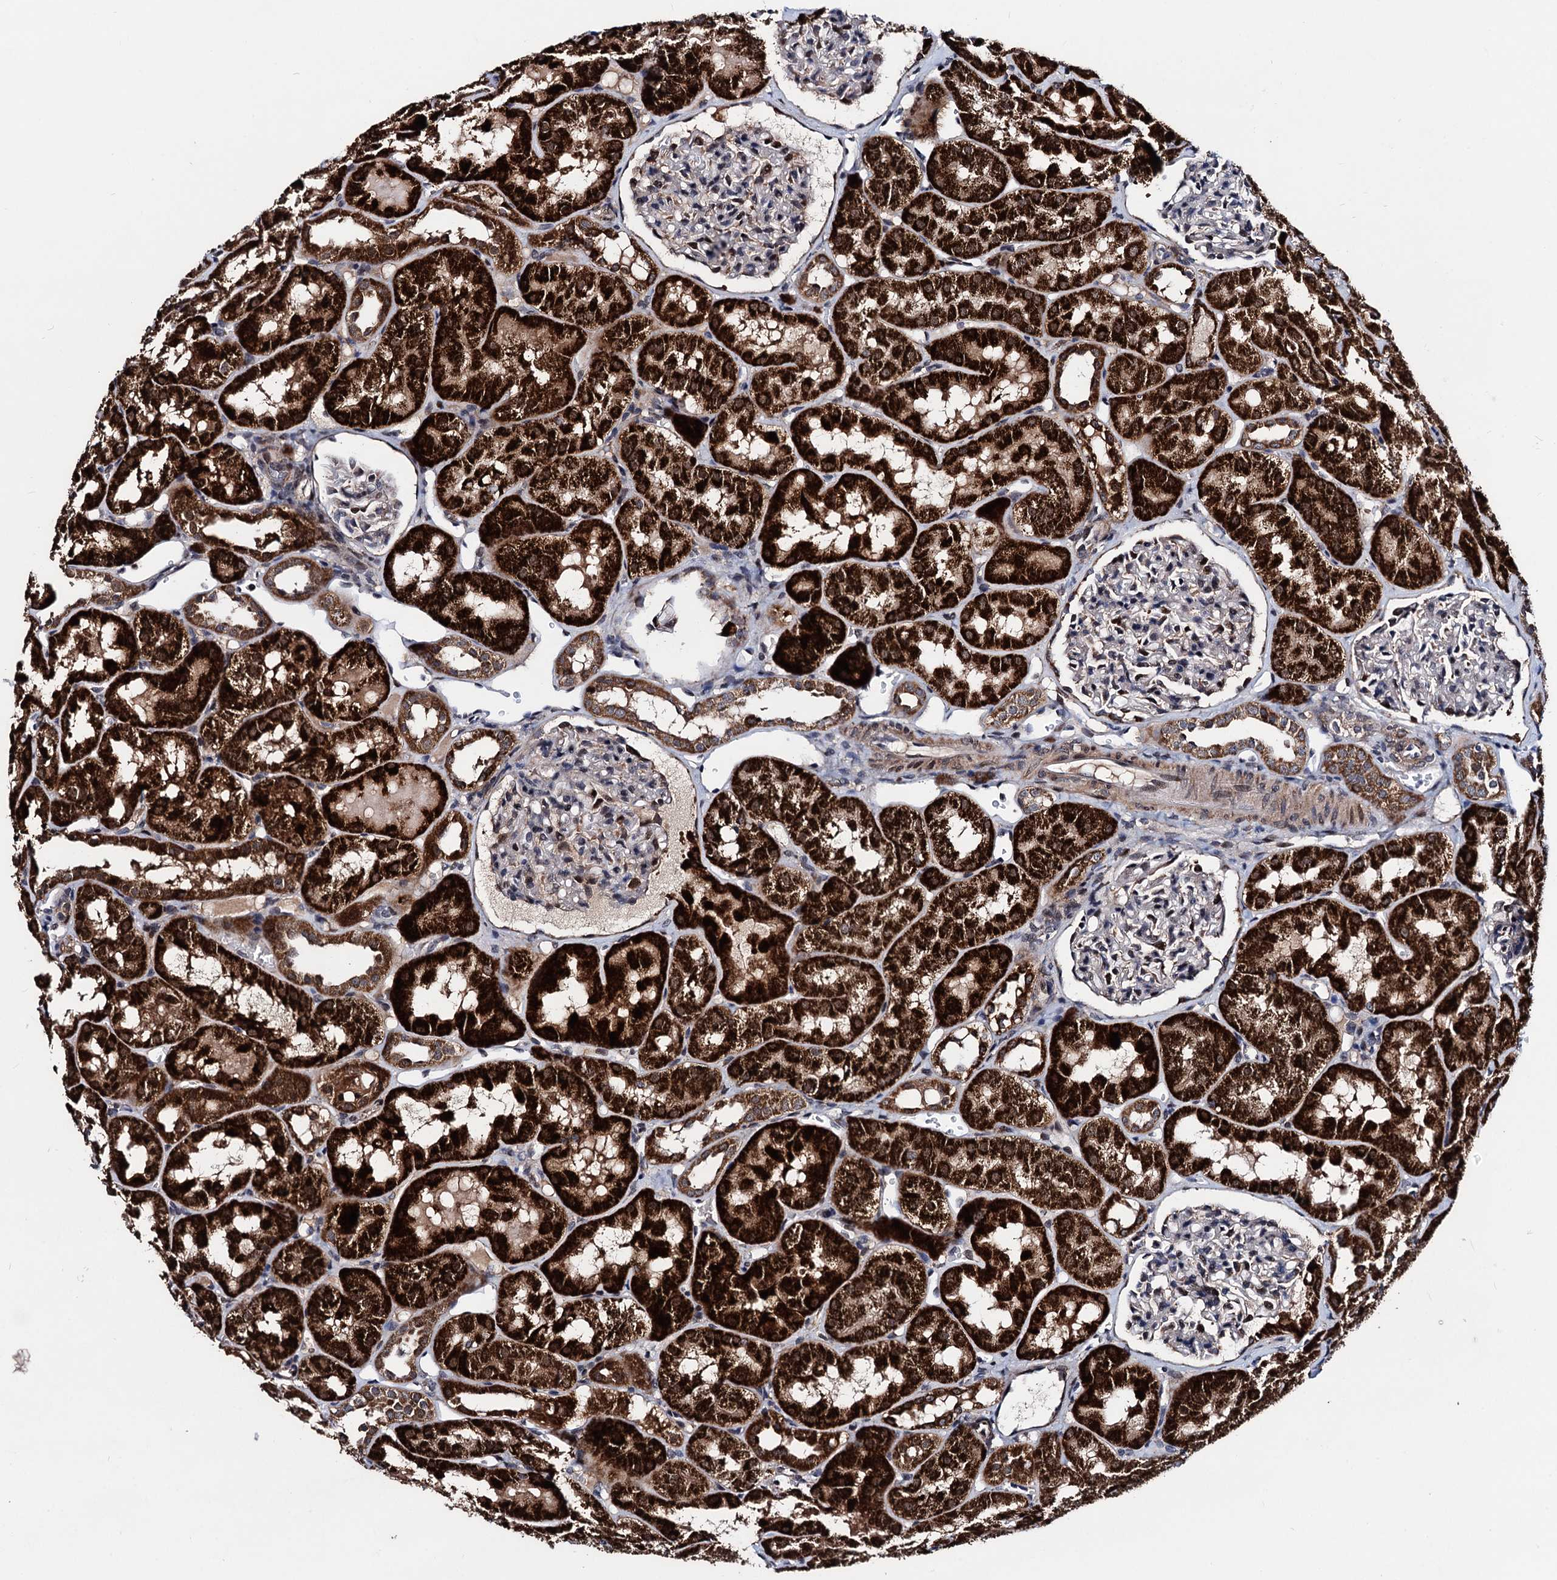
{"staining": {"intensity": "moderate", "quantity": "<25%", "location": "cytoplasmic/membranous,nuclear"}, "tissue": "kidney", "cell_type": "Cells in glomeruli", "image_type": "normal", "snomed": [{"axis": "morphology", "description": "Normal tissue, NOS"}, {"axis": "topography", "description": "Kidney"}, {"axis": "topography", "description": "Urinary bladder"}], "caption": "Immunohistochemical staining of benign kidney demonstrates <25% levels of moderate cytoplasmic/membranous,nuclear protein staining in approximately <25% of cells in glomeruli. (DAB IHC with brightfield microscopy, high magnification).", "gene": "COA4", "patient": {"sex": "male", "age": 16}}